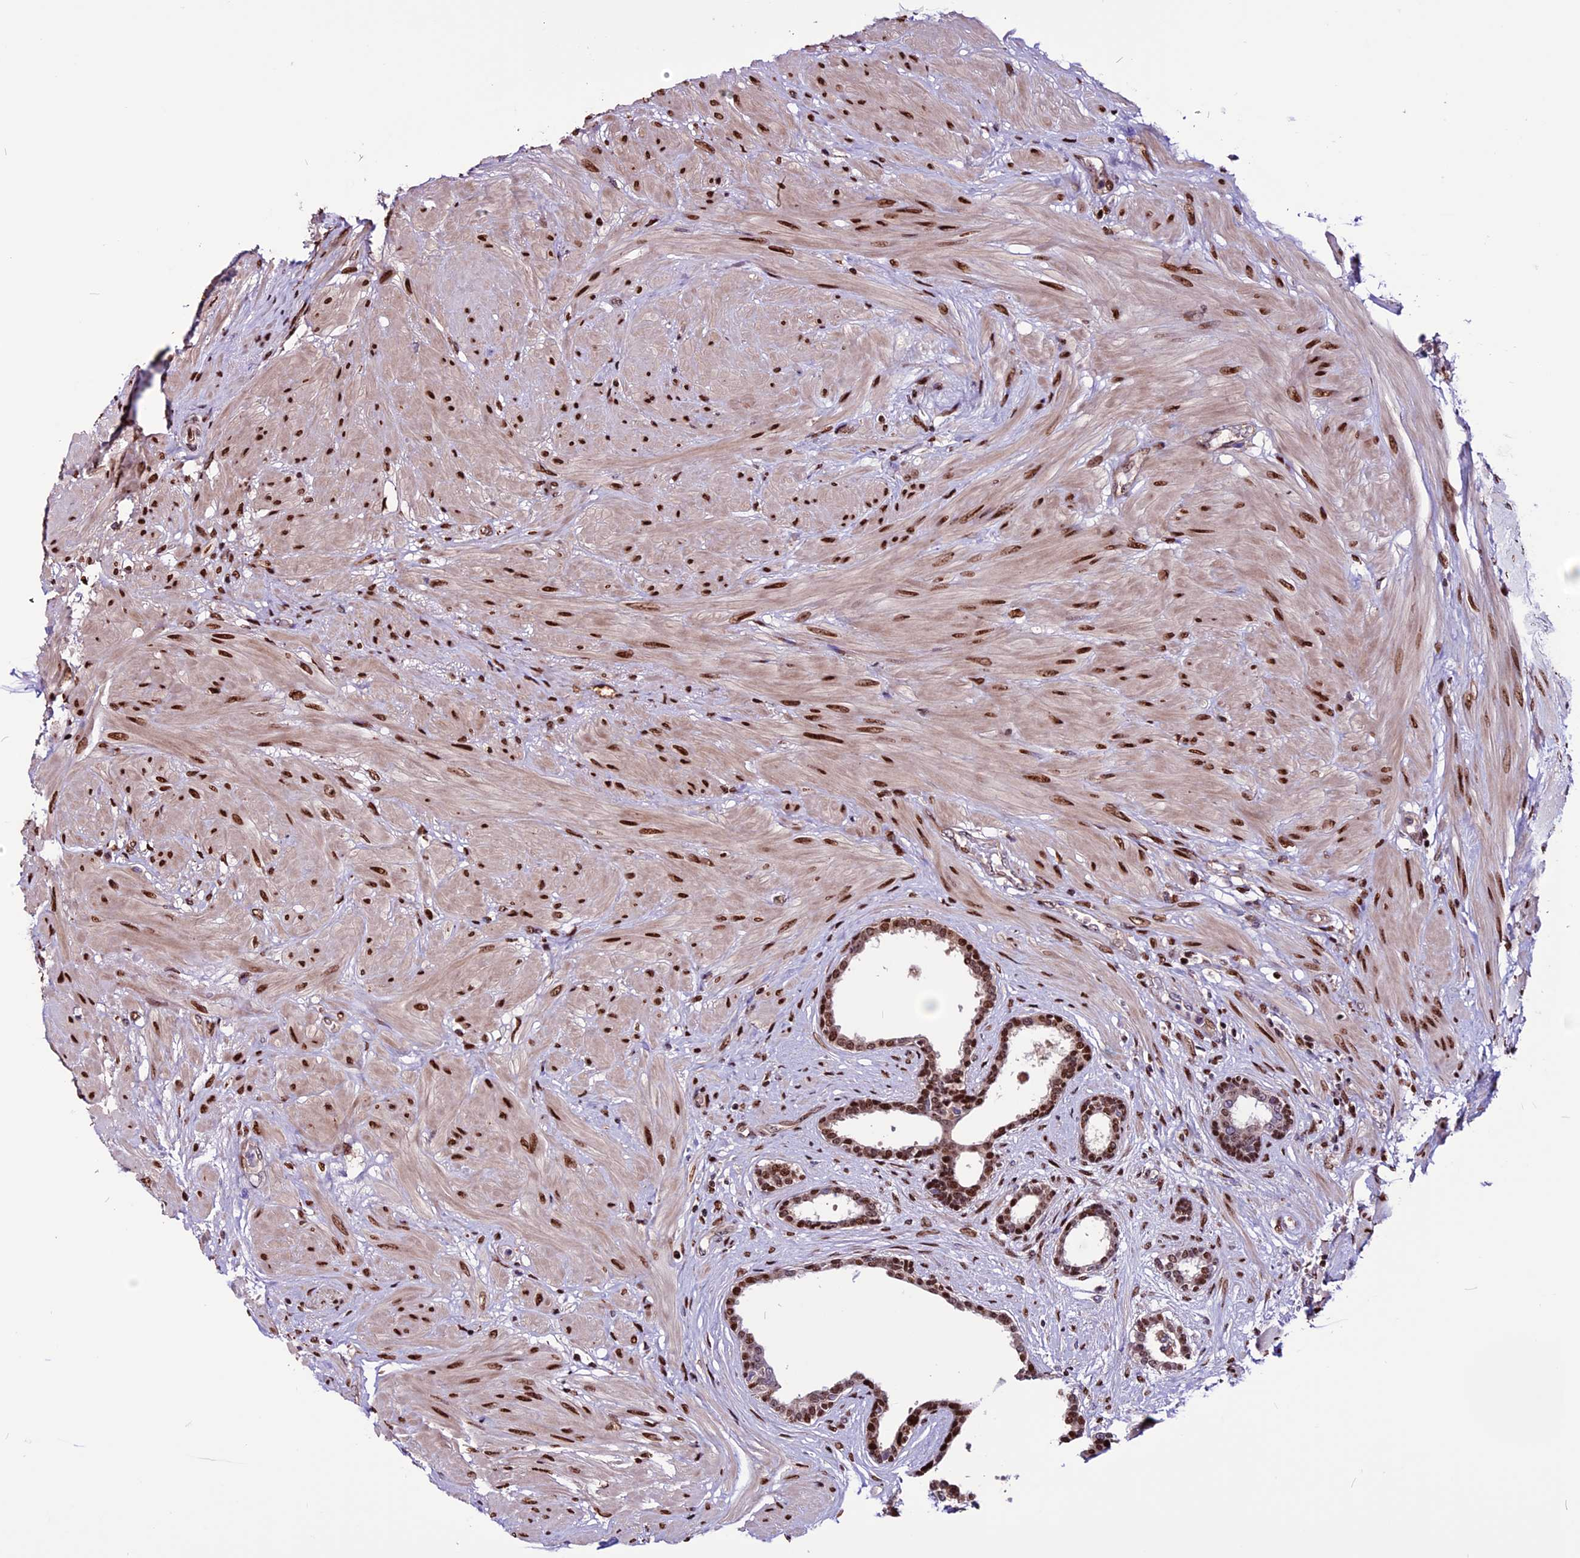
{"staining": {"intensity": "moderate", "quantity": ">75%", "location": "nuclear"}, "tissue": "prostate", "cell_type": "Glandular cells", "image_type": "normal", "snomed": [{"axis": "morphology", "description": "Normal tissue, NOS"}, {"axis": "topography", "description": "Prostate"}], "caption": "Prostate stained with a brown dye reveals moderate nuclear positive positivity in about >75% of glandular cells.", "gene": "RINL", "patient": {"sex": "male", "age": 48}}